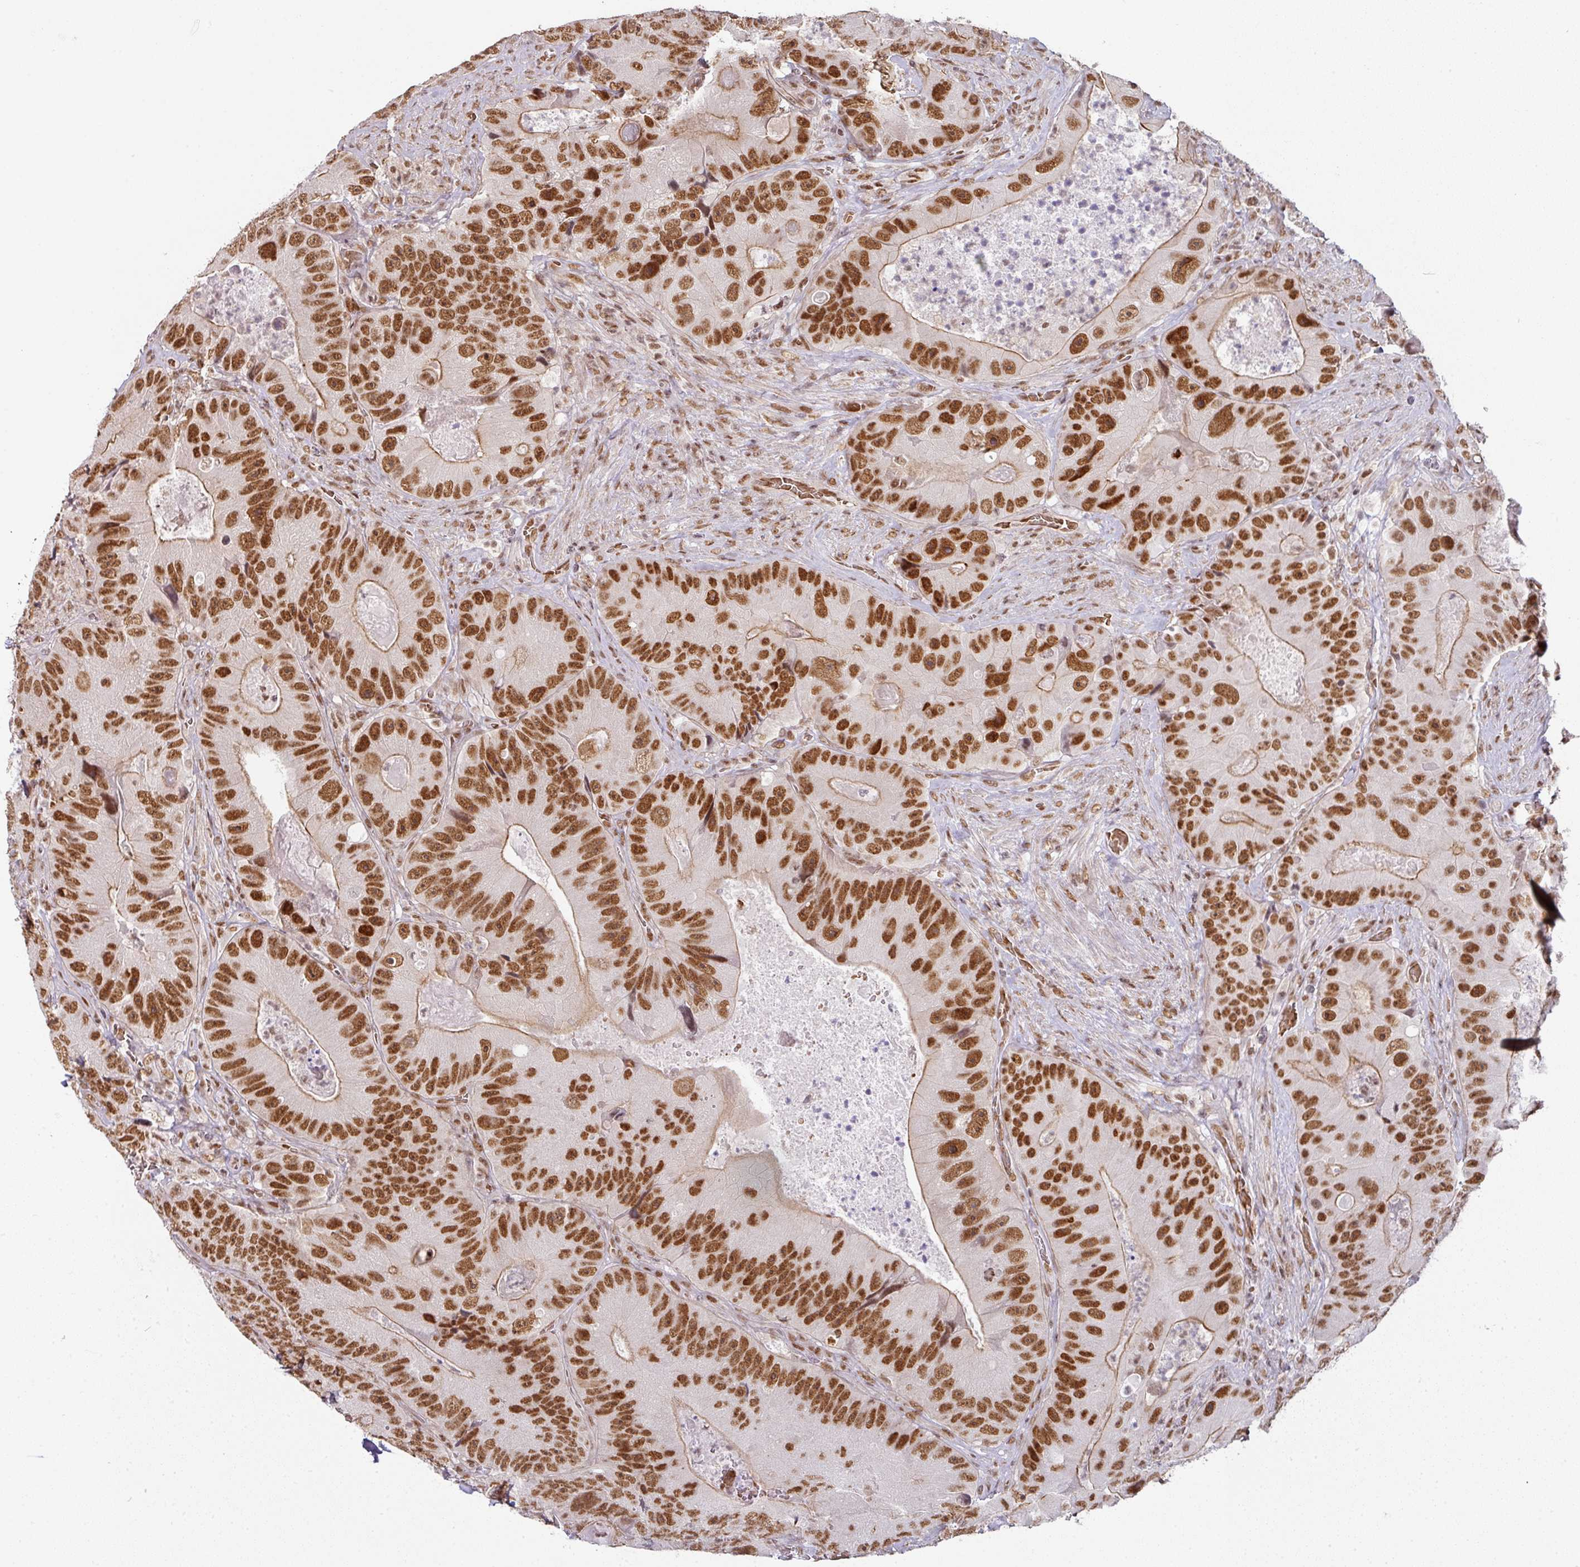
{"staining": {"intensity": "strong", "quantity": ">75%", "location": "cytoplasmic/membranous,nuclear"}, "tissue": "colorectal cancer", "cell_type": "Tumor cells", "image_type": "cancer", "snomed": [{"axis": "morphology", "description": "Adenocarcinoma, NOS"}, {"axis": "topography", "description": "Colon"}], "caption": "Tumor cells reveal strong cytoplasmic/membranous and nuclear staining in approximately >75% of cells in colorectal cancer. (Brightfield microscopy of DAB IHC at high magnification).", "gene": "NCOA5", "patient": {"sex": "female", "age": 86}}